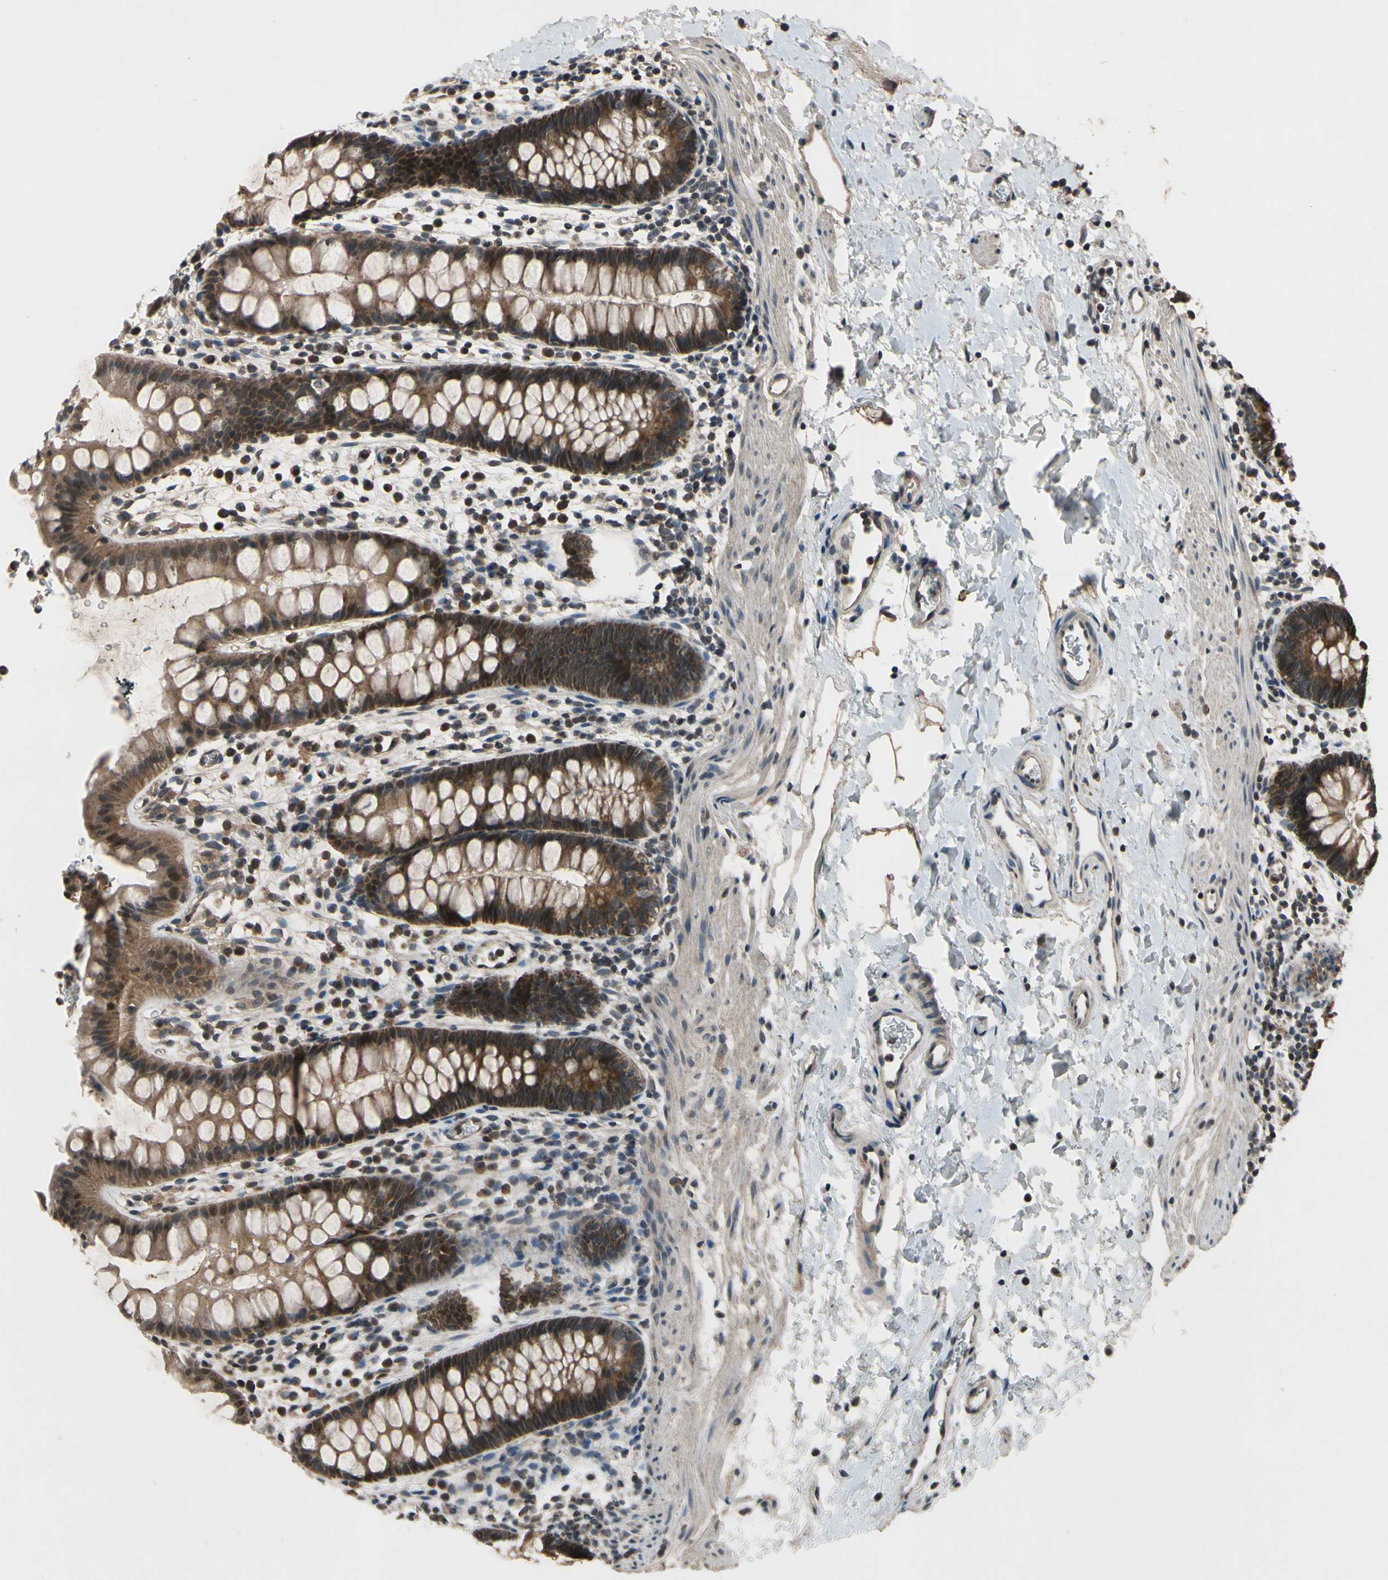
{"staining": {"intensity": "moderate", "quantity": ">75%", "location": "cytoplasmic/membranous"}, "tissue": "rectum", "cell_type": "Glandular cells", "image_type": "normal", "snomed": [{"axis": "morphology", "description": "Normal tissue, NOS"}, {"axis": "topography", "description": "Rectum"}], "caption": "Benign rectum was stained to show a protein in brown. There is medium levels of moderate cytoplasmic/membranous staining in about >75% of glandular cells. The protein of interest is stained brown, and the nuclei are stained in blue (DAB IHC with brightfield microscopy, high magnification).", "gene": "MBTPS2", "patient": {"sex": "female", "age": 24}}